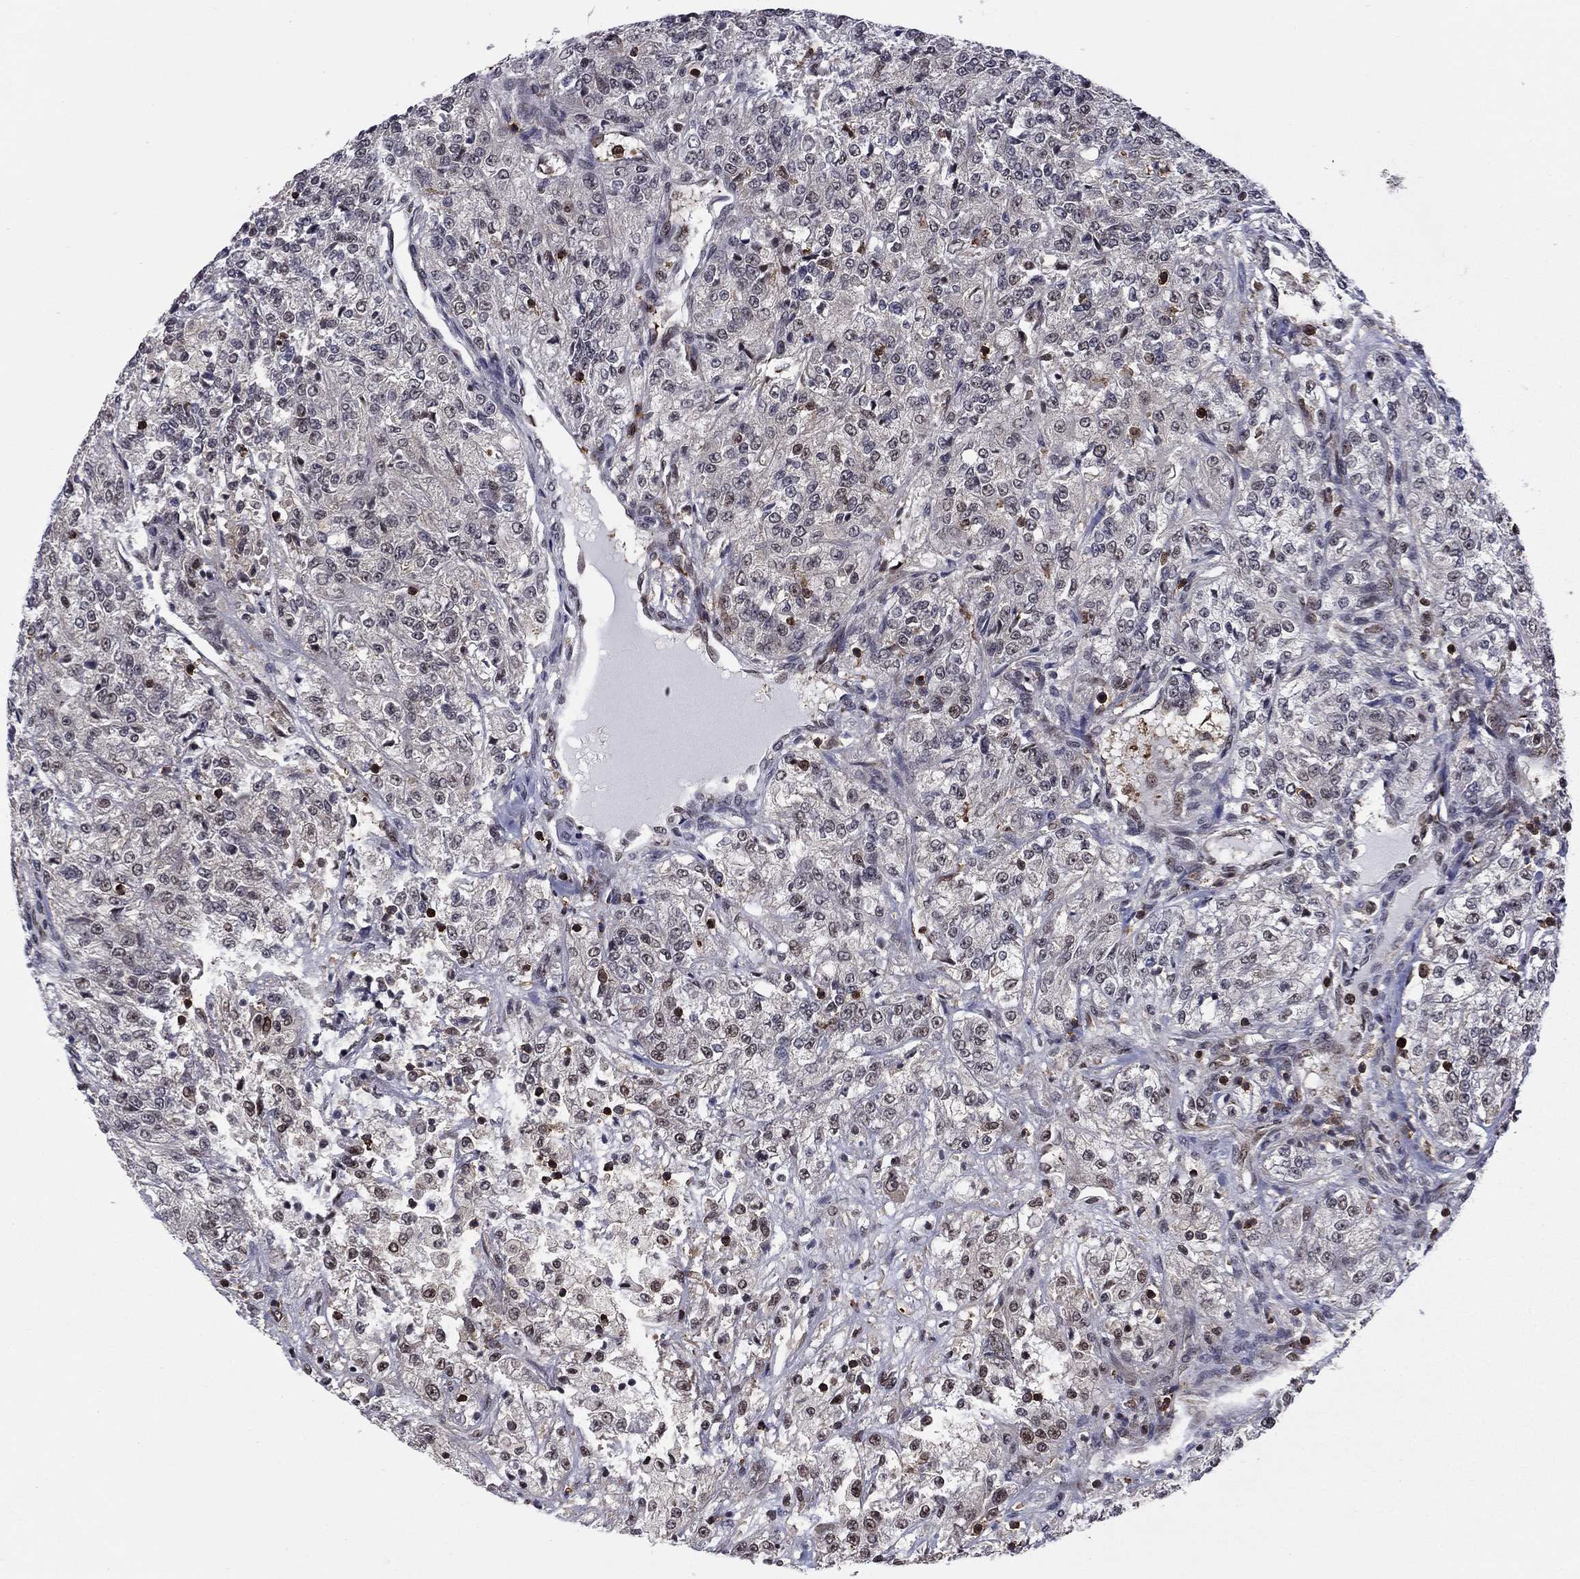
{"staining": {"intensity": "negative", "quantity": "none", "location": "none"}, "tissue": "renal cancer", "cell_type": "Tumor cells", "image_type": "cancer", "snomed": [{"axis": "morphology", "description": "Adenocarcinoma, NOS"}, {"axis": "topography", "description": "Kidney"}], "caption": "Immunohistochemistry (IHC) histopathology image of neoplastic tissue: renal adenocarcinoma stained with DAB (3,3'-diaminobenzidine) reveals no significant protein expression in tumor cells.", "gene": "PSMD2", "patient": {"sex": "female", "age": 63}}